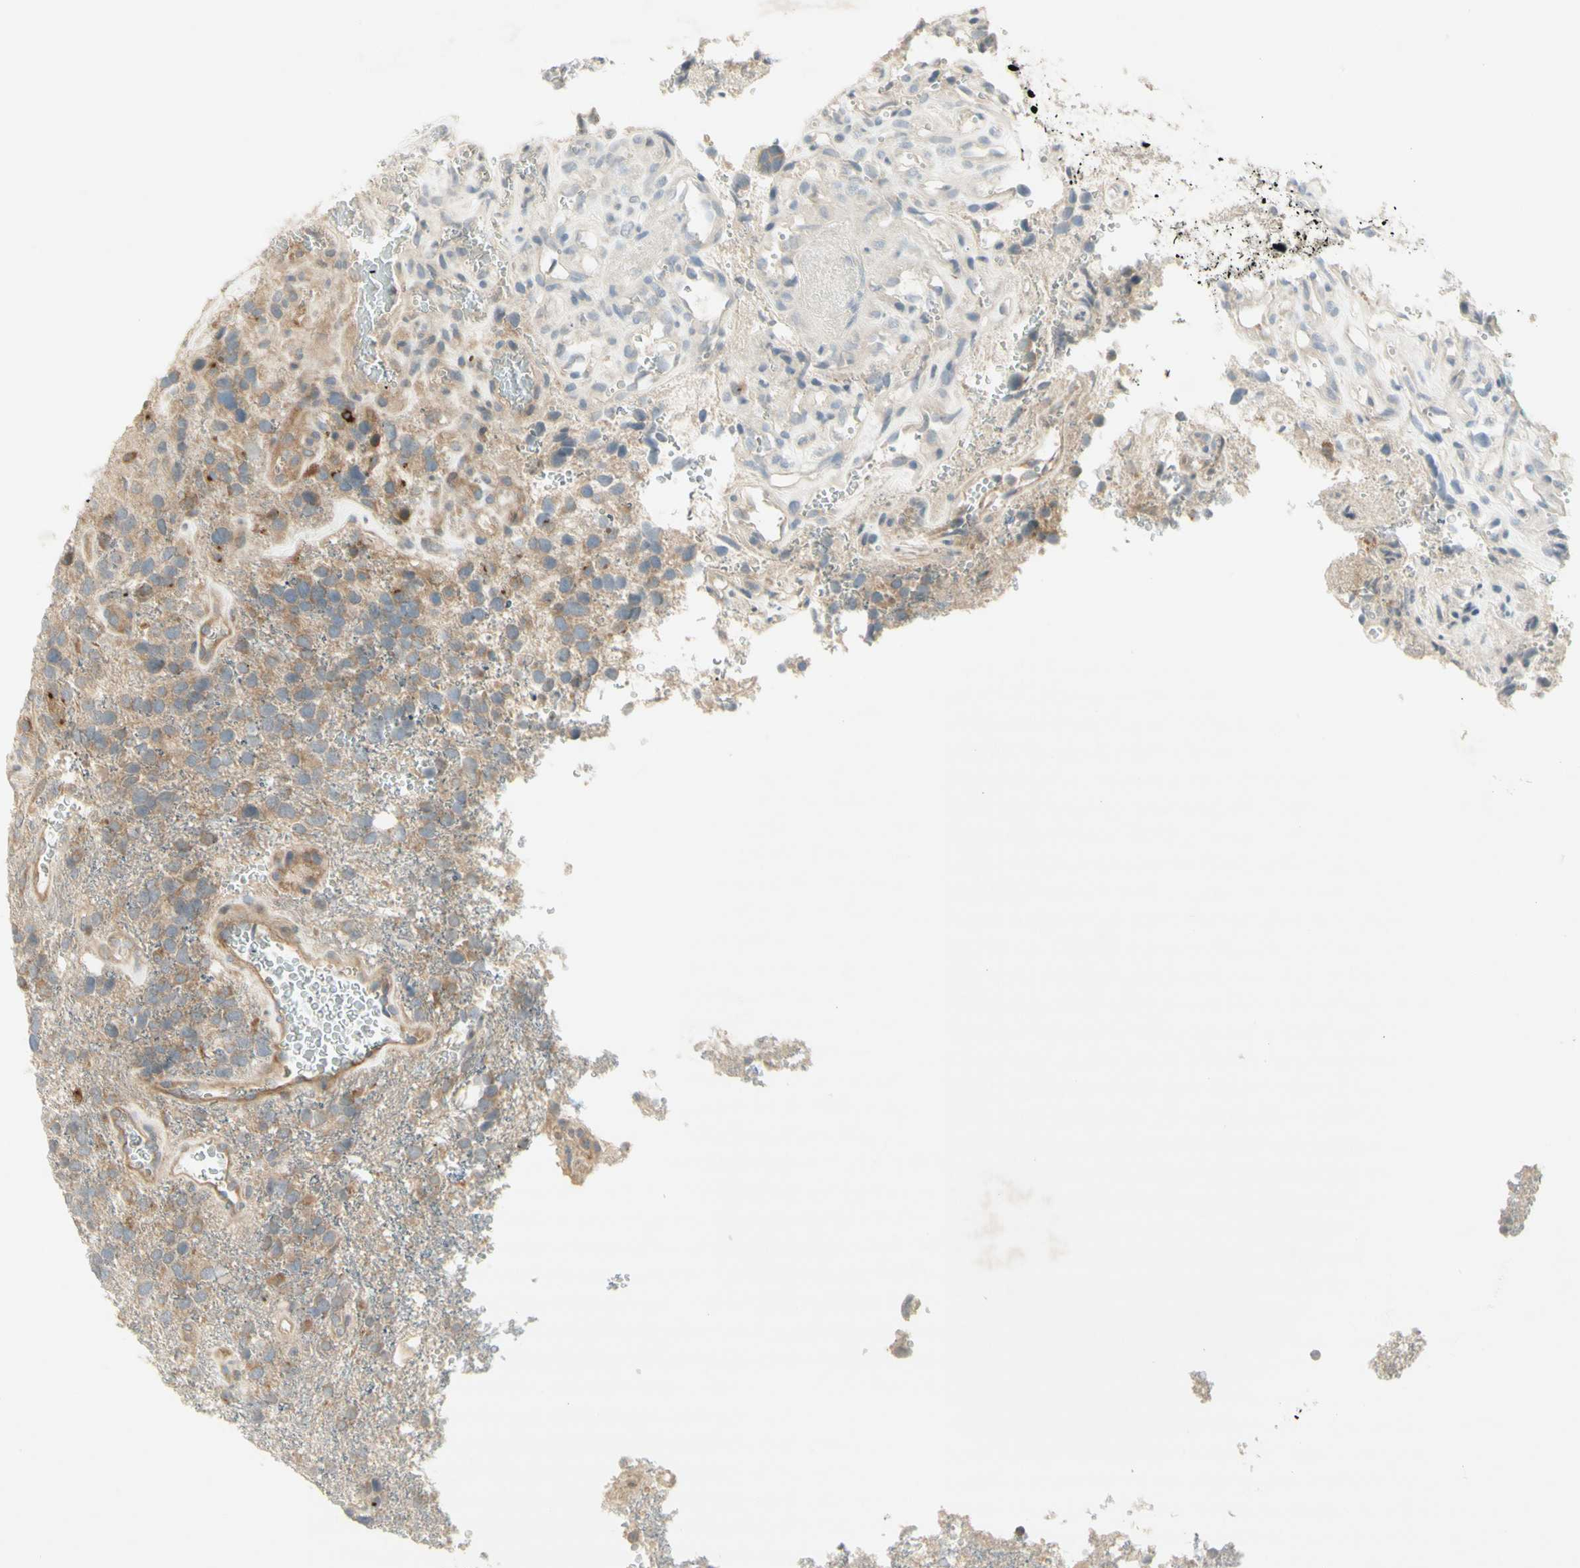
{"staining": {"intensity": "moderate", "quantity": "25%-75%", "location": "cytoplasmic/membranous"}, "tissue": "glioma", "cell_type": "Tumor cells", "image_type": "cancer", "snomed": [{"axis": "morphology", "description": "Glioma, malignant, High grade"}, {"axis": "topography", "description": "Brain"}], "caption": "Human high-grade glioma (malignant) stained with a protein marker exhibits moderate staining in tumor cells.", "gene": "ETF1", "patient": {"sex": "female", "age": 58}}